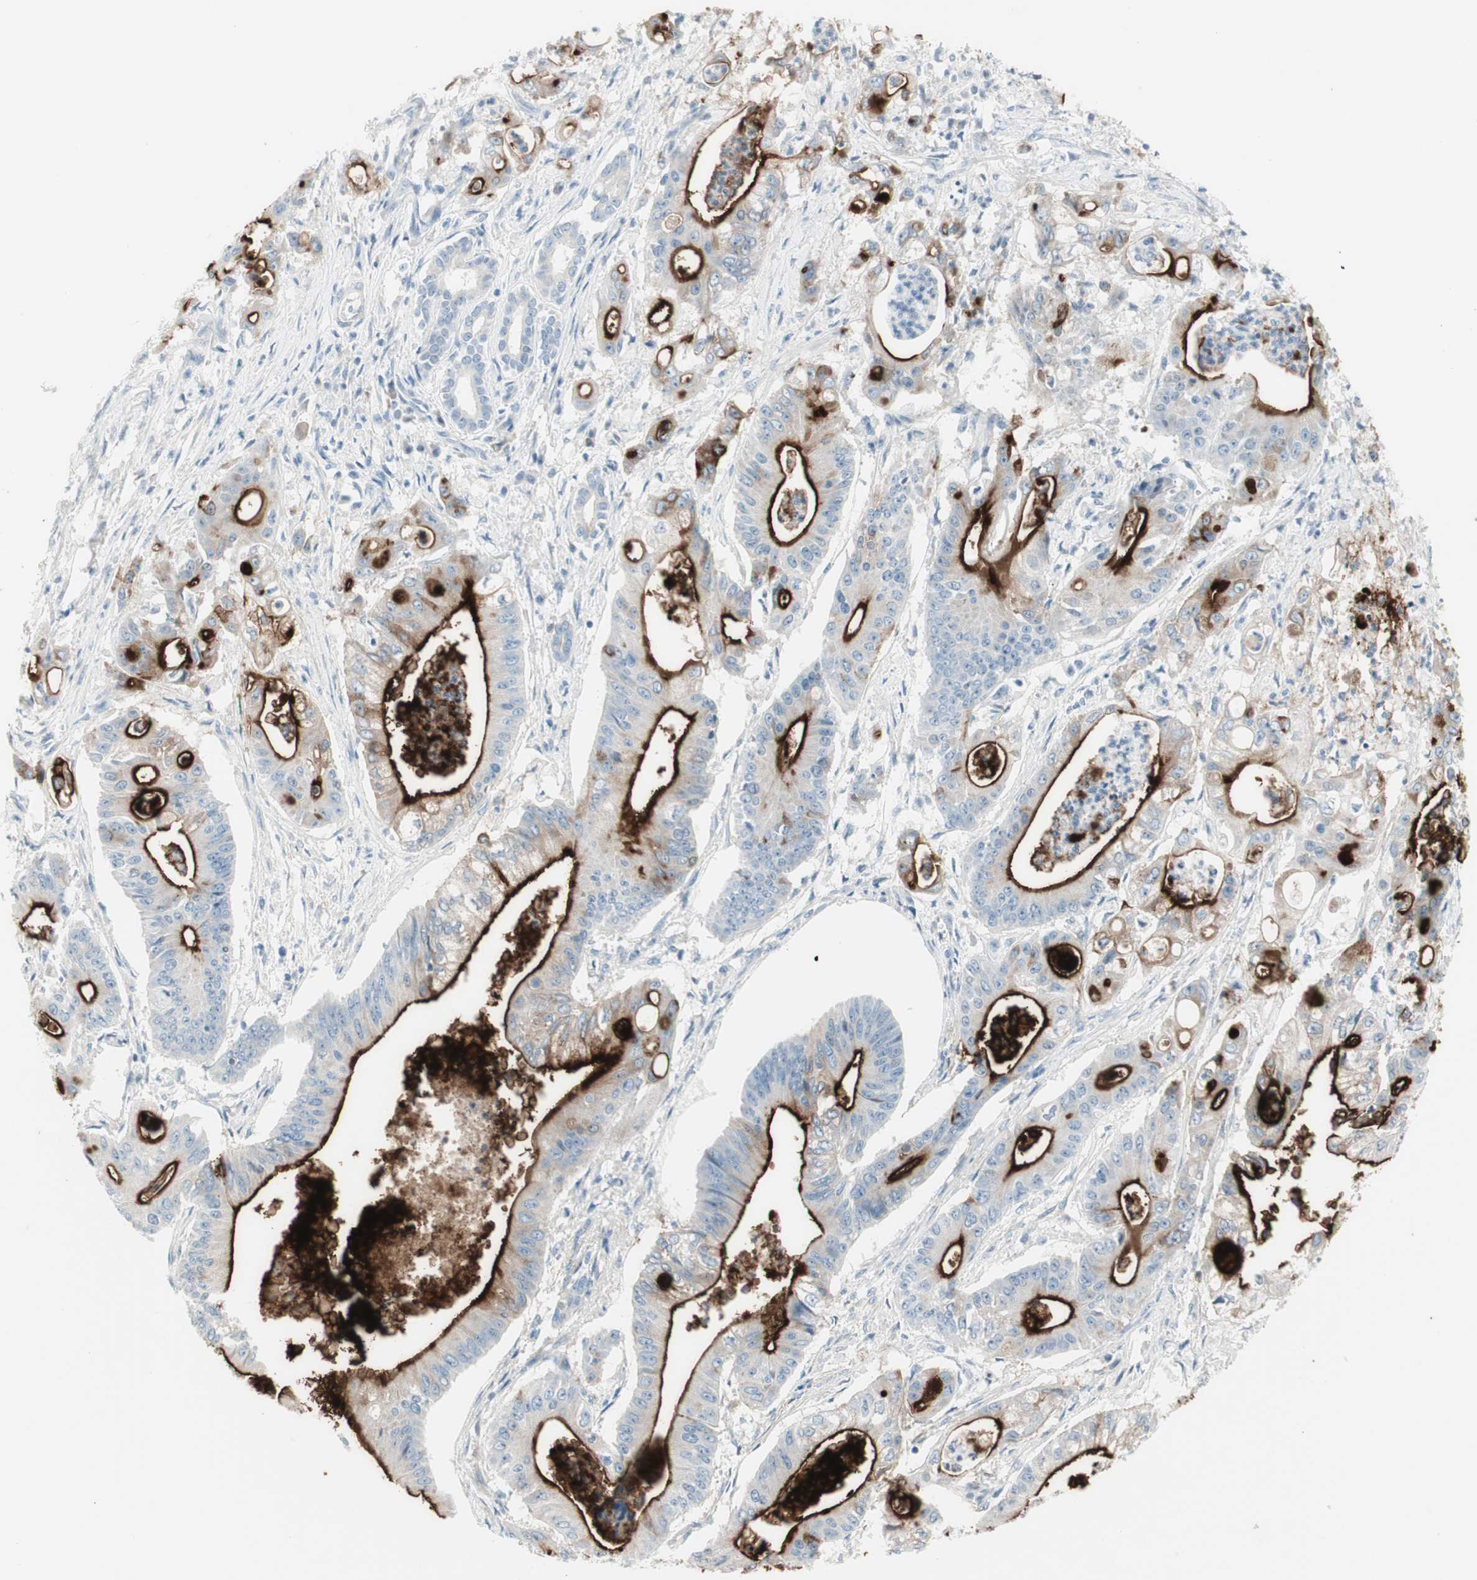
{"staining": {"intensity": "strong", "quantity": "25%-75%", "location": "cytoplasmic/membranous"}, "tissue": "pancreatic cancer", "cell_type": "Tumor cells", "image_type": "cancer", "snomed": [{"axis": "morphology", "description": "Normal tissue, NOS"}, {"axis": "topography", "description": "Lymph node"}], "caption": "Pancreatic cancer stained for a protein demonstrates strong cytoplasmic/membranous positivity in tumor cells.", "gene": "CDHR5", "patient": {"sex": "male", "age": 62}}